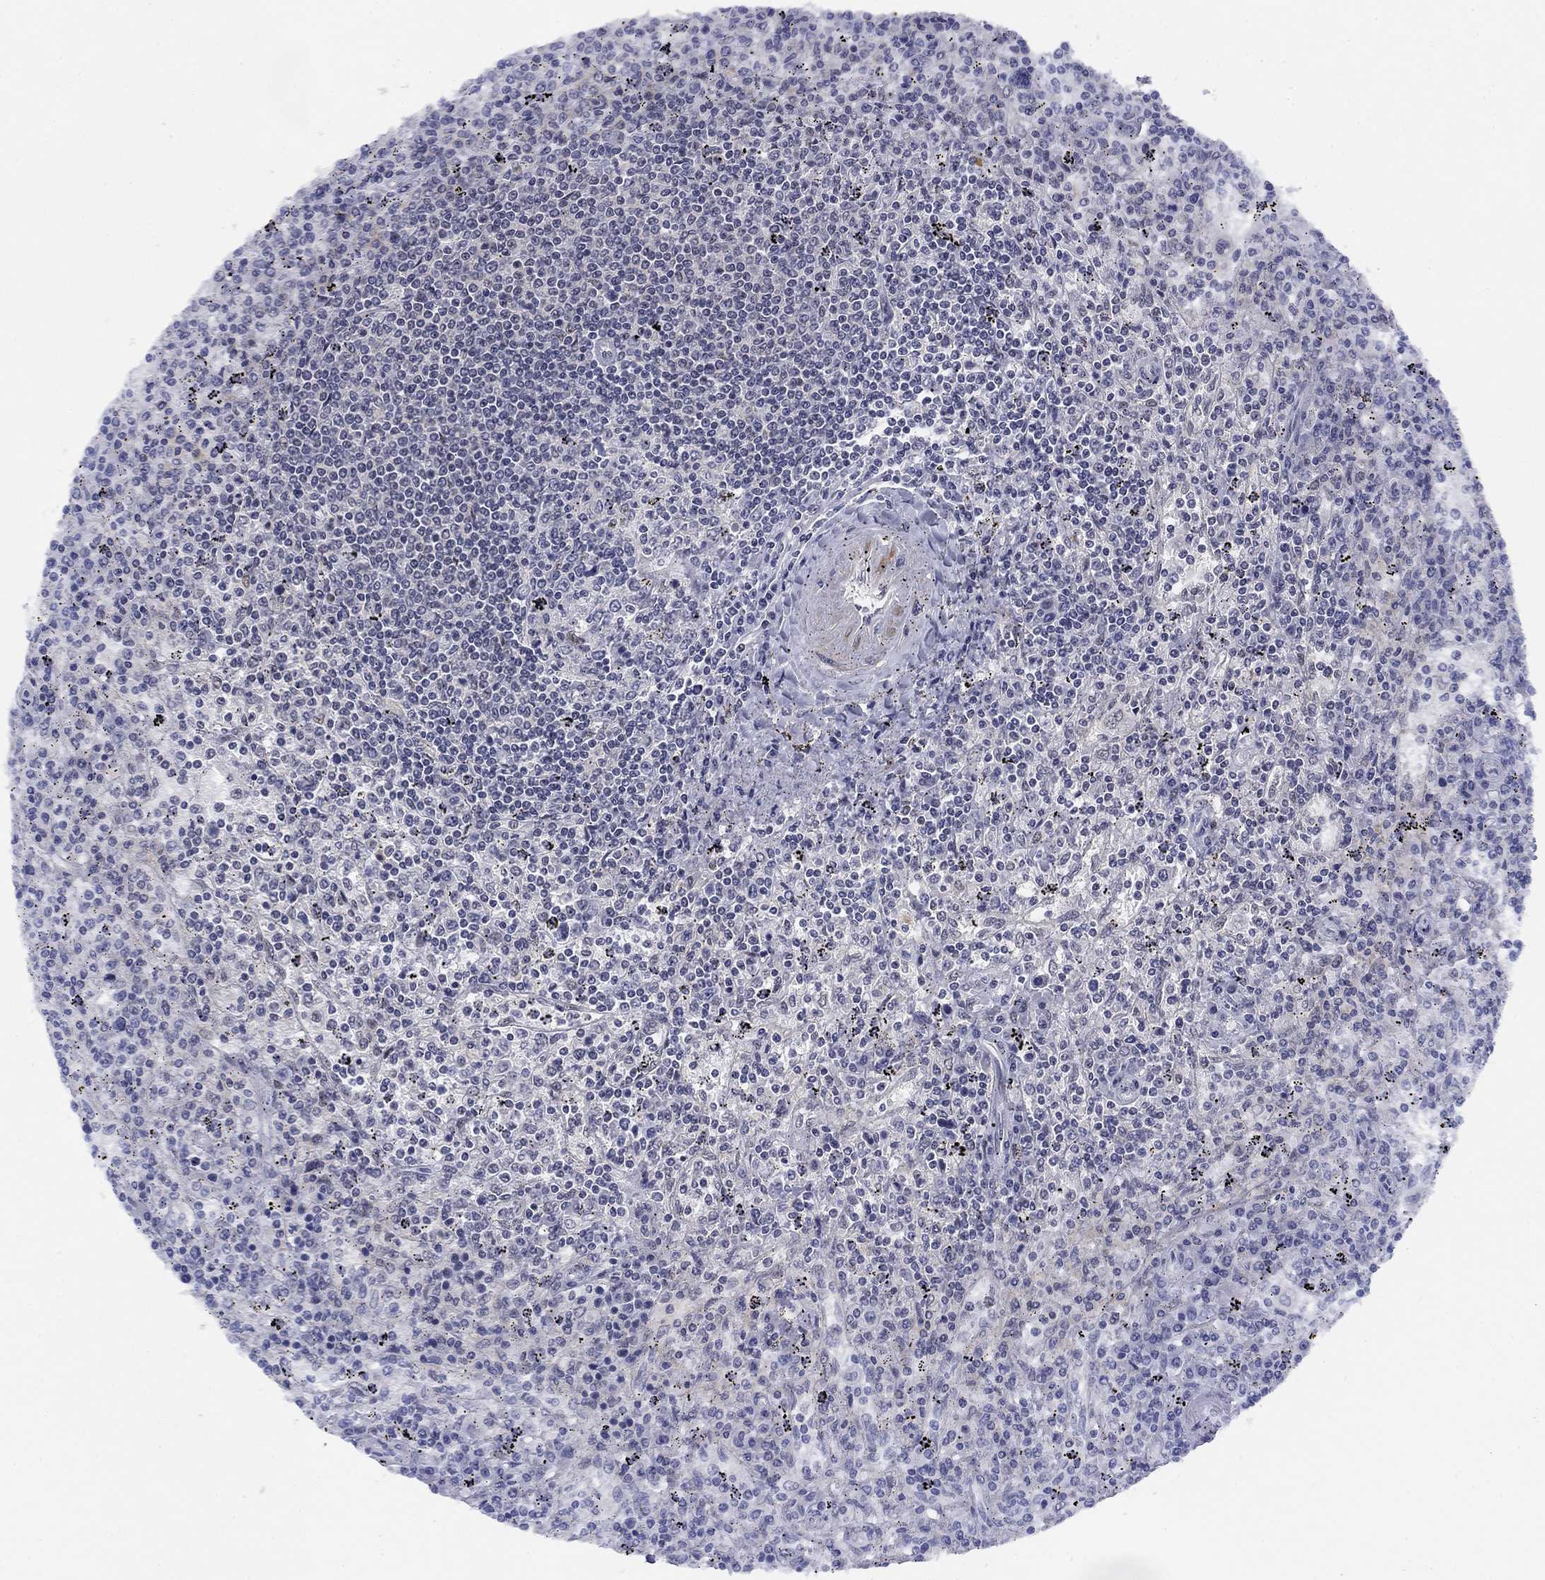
{"staining": {"intensity": "negative", "quantity": "none", "location": "none"}, "tissue": "lymphoma", "cell_type": "Tumor cells", "image_type": "cancer", "snomed": [{"axis": "morphology", "description": "Malignant lymphoma, non-Hodgkin's type, Low grade"}, {"axis": "topography", "description": "Spleen"}], "caption": "High magnification brightfield microscopy of lymphoma stained with DAB (3,3'-diaminobenzidine) (brown) and counterstained with hematoxylin (blue): tumor cells show no significant staining. The staining was performed using DAB to visualize the protein expression in brown, while the nuclei were stained in blue with hematoxylin (Magnification: 20x).", "gene": "TIGD4", "patient": {"sex": "male", "age": 62}}